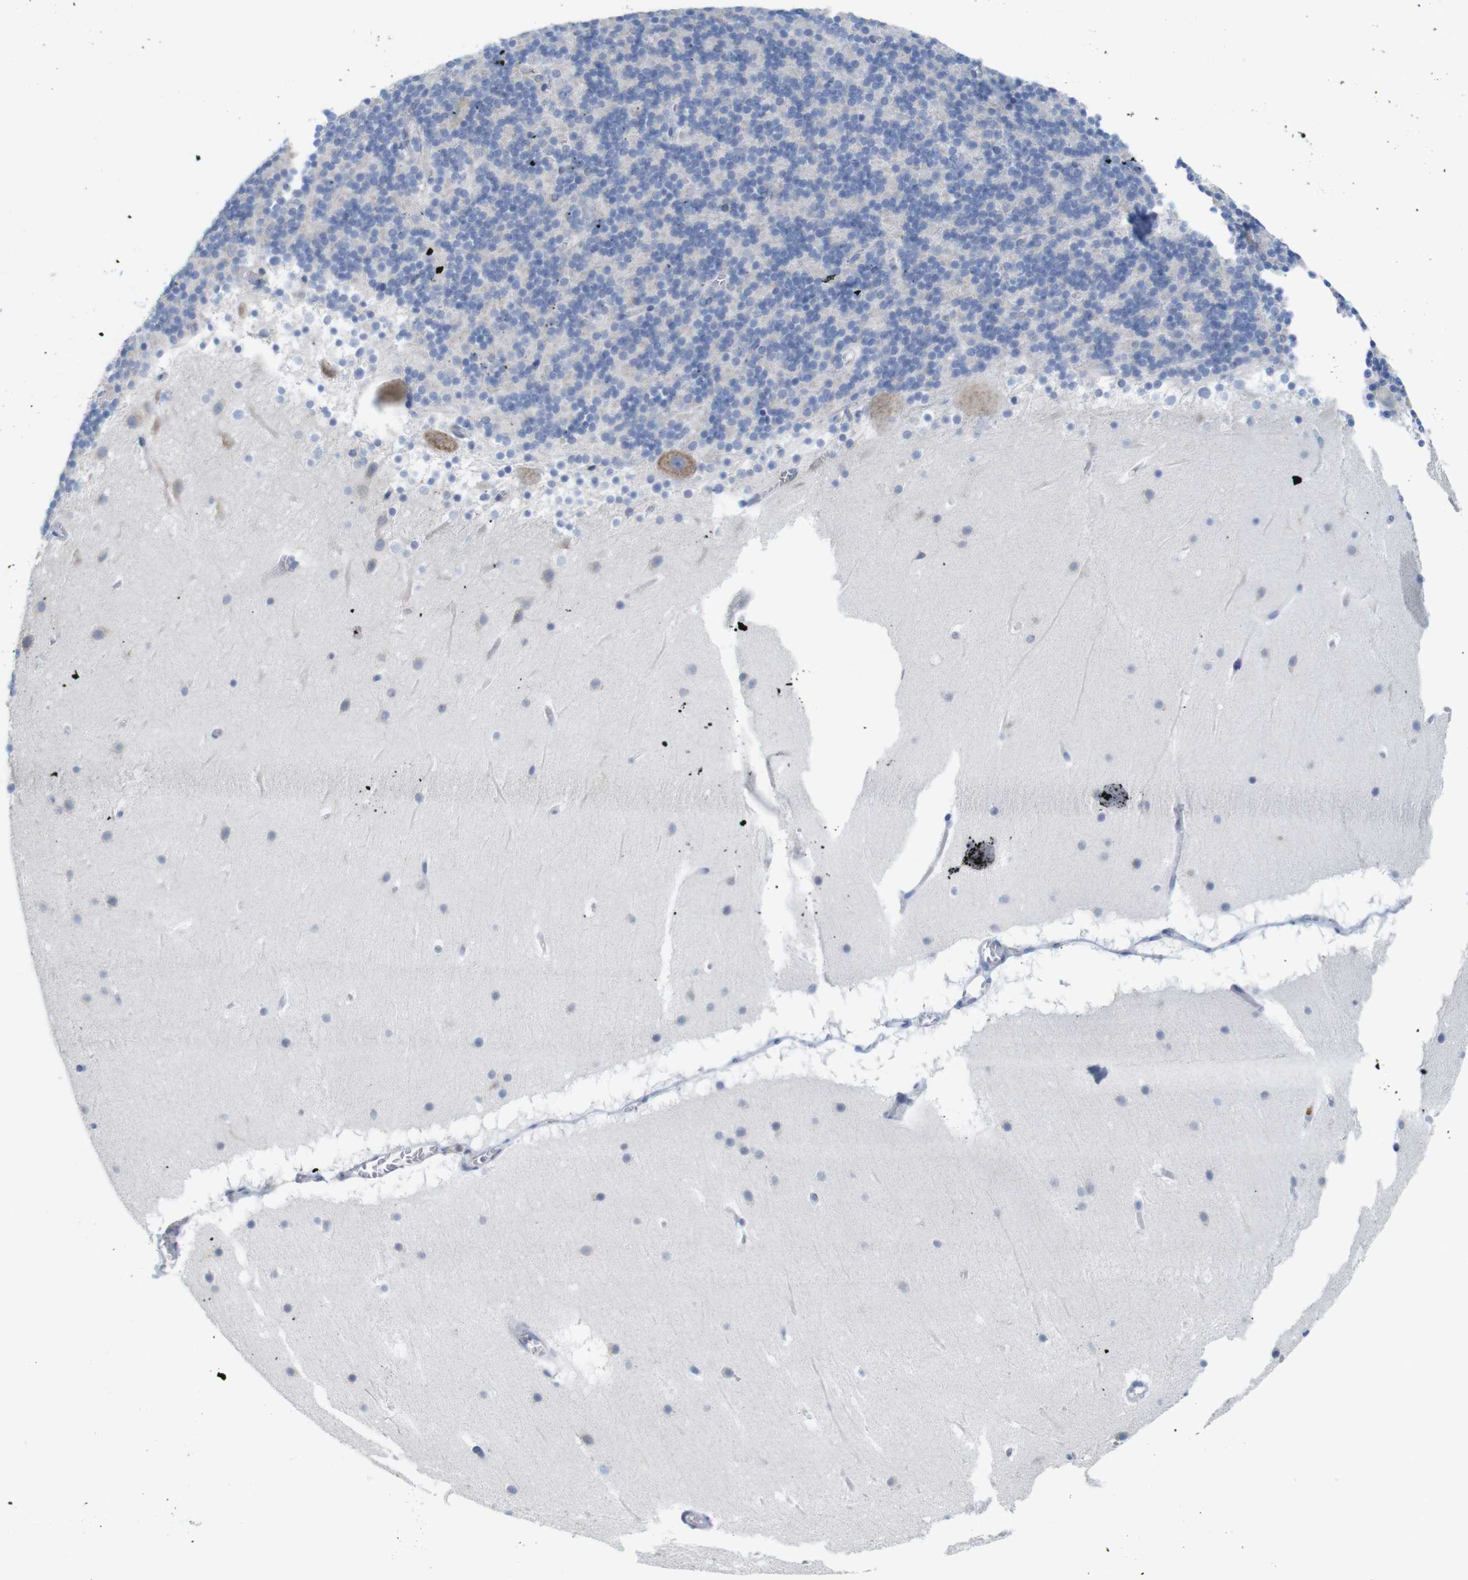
{"staining": {"intensity": "negative", "quantity": "none", "location": "none"}, "tissue": "cerebellum", "cell_type": "Cells in granular layer", "image_type": "normal", "snomed": [{"axis": "morphology", "description": "Normal tissue, NOS"}, {"axis": "topography", "description": "Cerebellum"}], "caption": "Protein analysis of unremarkable cerebellum displays no significant staining in cells in granular layer.", "gene": "NEBL", "patient": {"sex": "male", "age": 45}}